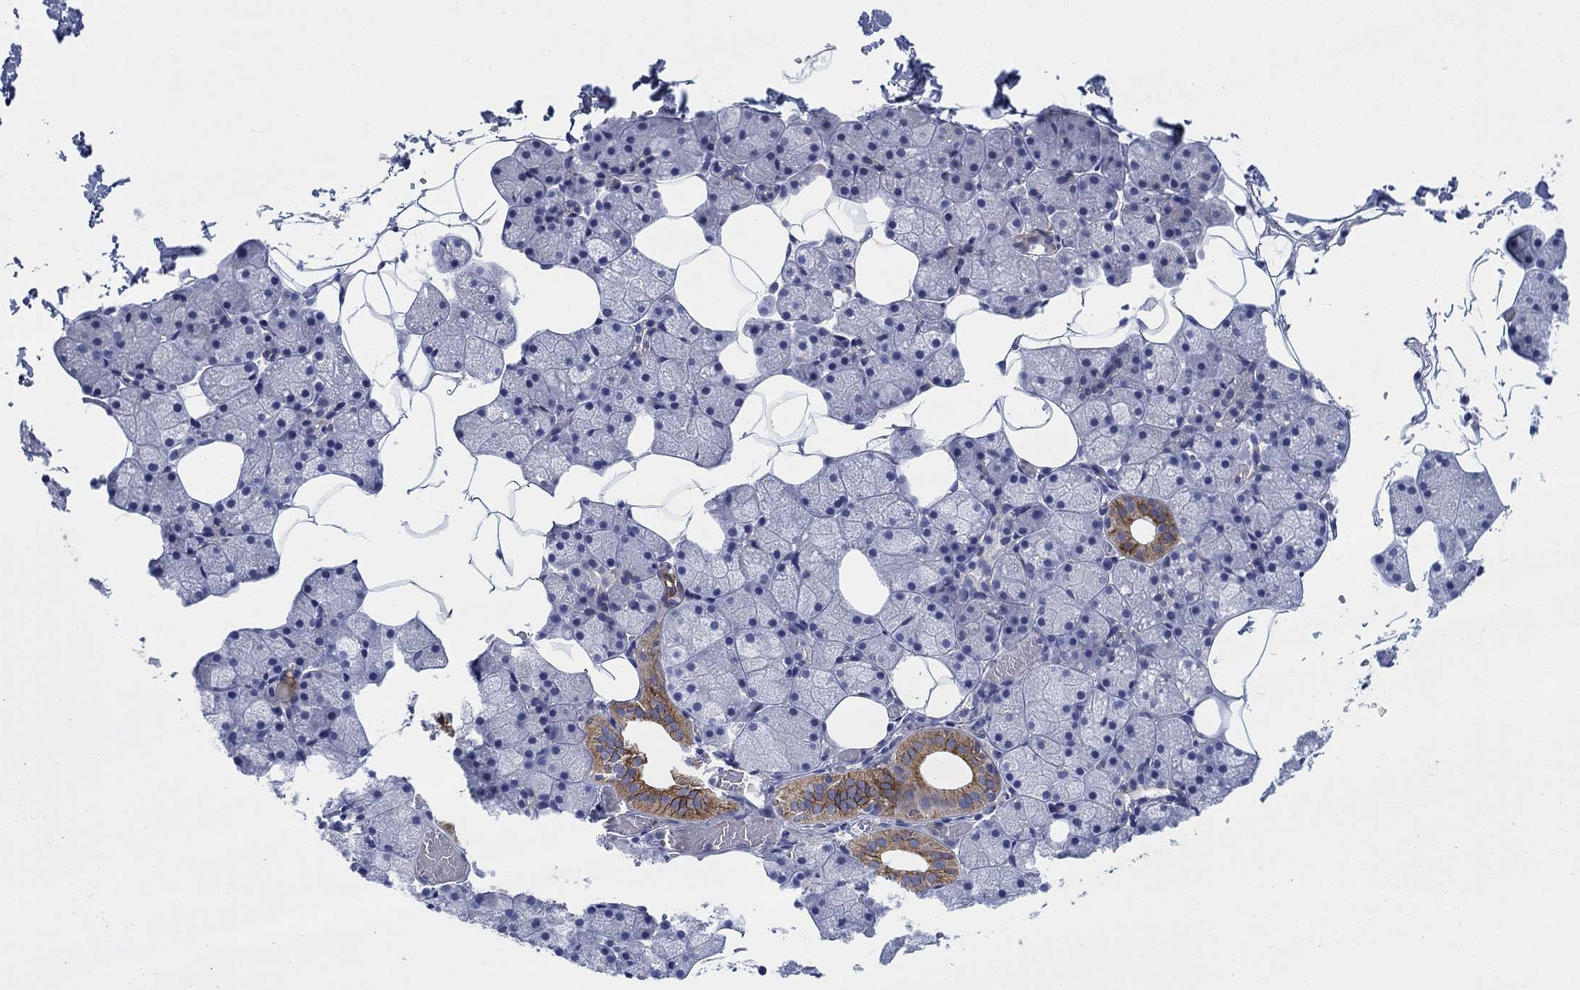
{"staining": {"intensity": "strong", "quantity": "<25%", "location": "cytoplasmic/membranous"}, "tissue": "salivary gland", "cell_type": "Glandular cells", "image_type": "normal", "snomed": [{"axis": "morphology", "description": "Normal tissue, NOS"}, {"axis": "topography", "description": "Salivary gland"}], "caption": "Immunohistochemistry (IHC) photomicrograph of normal human salivary gland stained for a protein (brown), which shows medium levels of strong cytoplasmic/membranous staining in about <25% of glandular cells.", "gene": "SVEP1", "patient": {"sex": "male", "age": 38}}